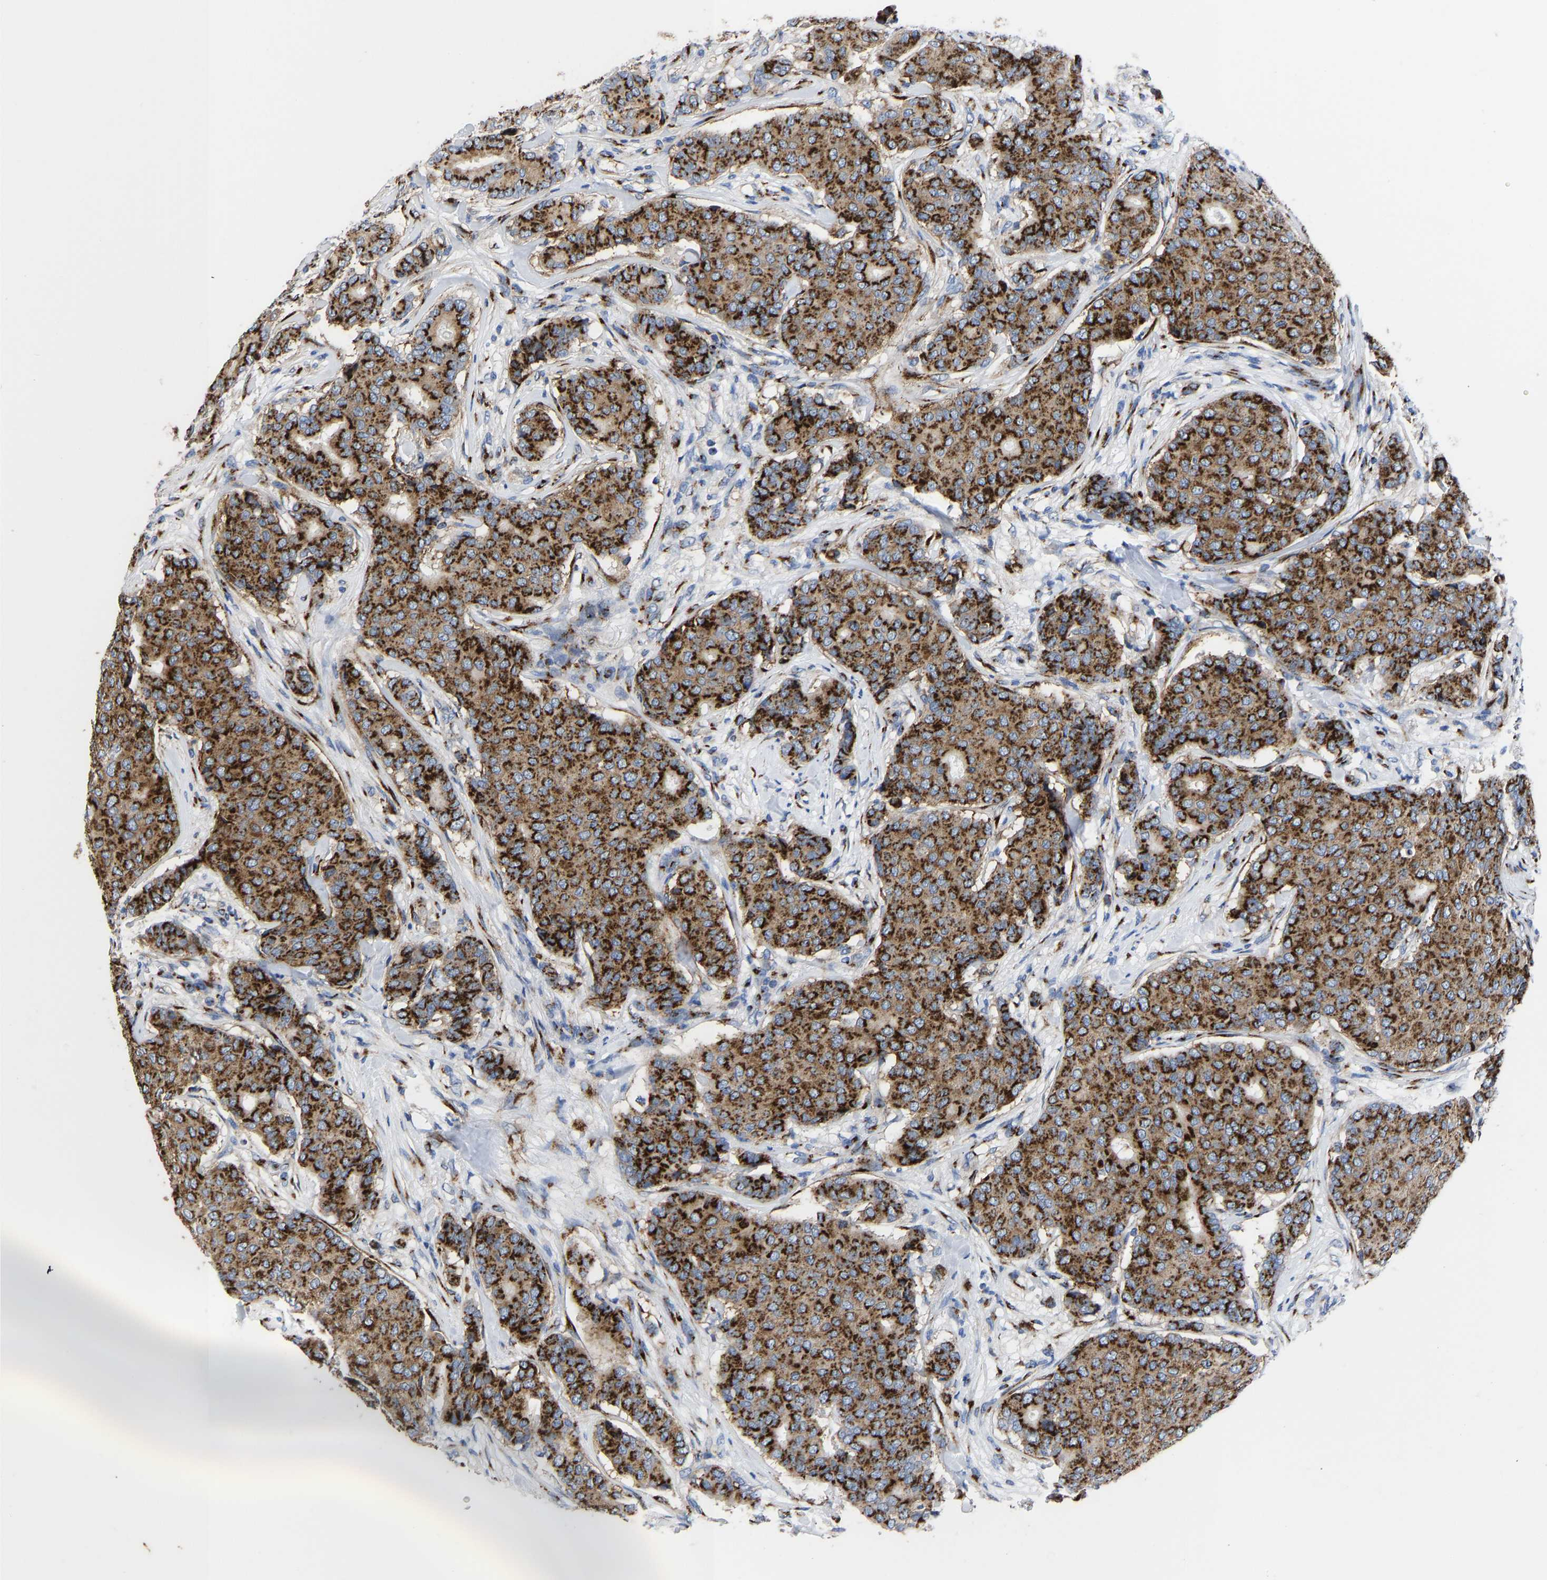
{"staining": {"intensity": "strong", "quantity": ">75%", "location": "cytoplasmic/membranous"}, "tissue": "breast cancer", "cell_type": "Tumor cells", "image_type": "cancer", "snomed": [{"axis": "morphology", "description": "Duct carcinoma"}, {"axis": "topography", "description": "Breast"}], "caption": "This histopathology image shows immunohistochemistry staining of breast cancer (invasive ductal carcinoma), with high strong cytoplasmic/membranous staining in approximately >75% of tumor cells.", "gene": "TMEM87A", "patient": {"sex": "female", "age": 75}}